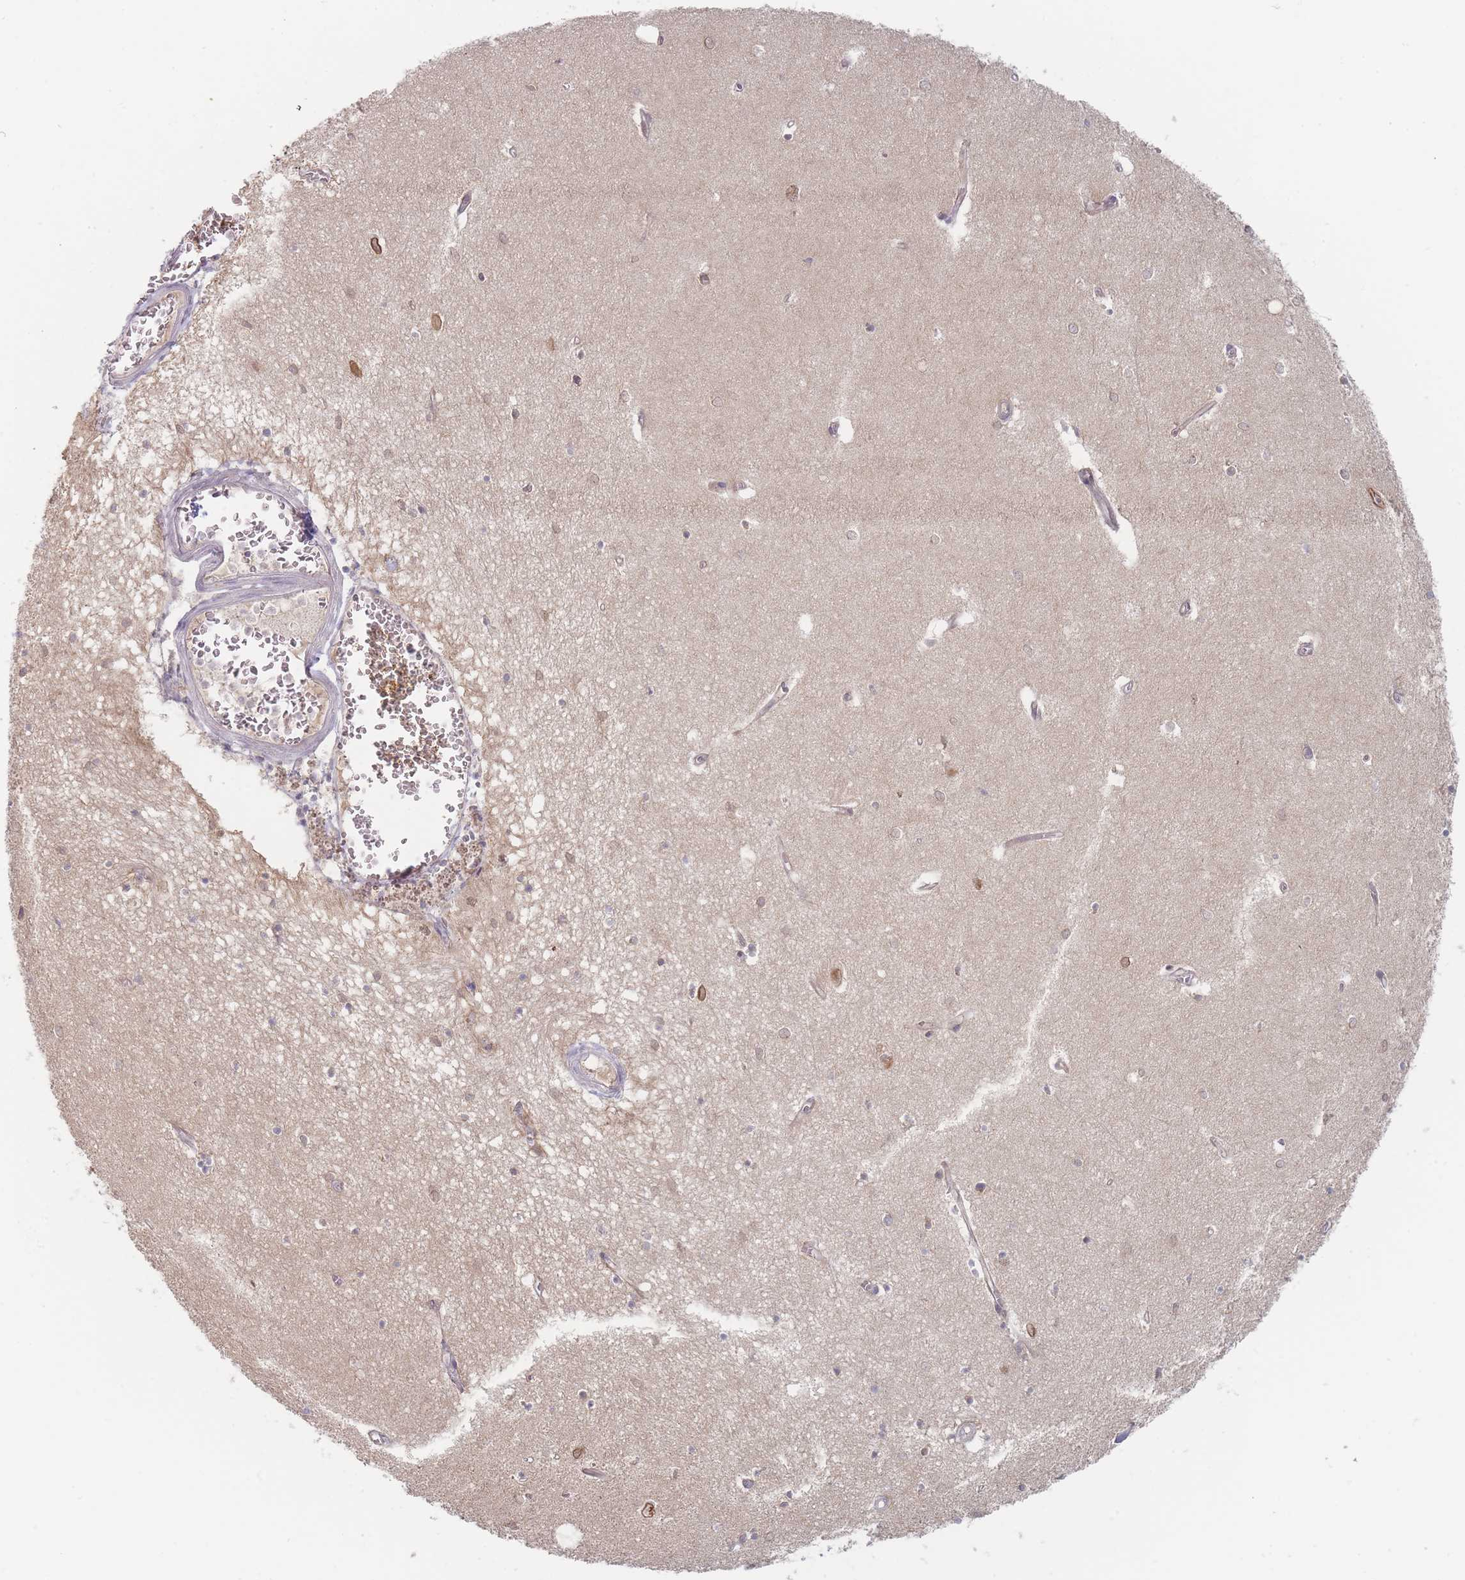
{"staining": {"intensity": "weak", "quantity": "<25%", "location": "cytoplasmic/membranous"}, "tissue": "hippocampus", "cell_type": "Glial cells", "image_type": "normal", "snomed": [{"axis": "morphology", "description": "Normal tissue, NOS"}, {"axis": "topography", "description": "Hippocampus"}], "caption": "This micrograph is of normal hippocampus stained with IHC to label a protein in brown with the nuclei are counter-stained blue. There is no positivity in glial cells. Nuclei are stained in blue.", "gene": "EFCC1", "patient": {"sex": "female", "age": 64}}